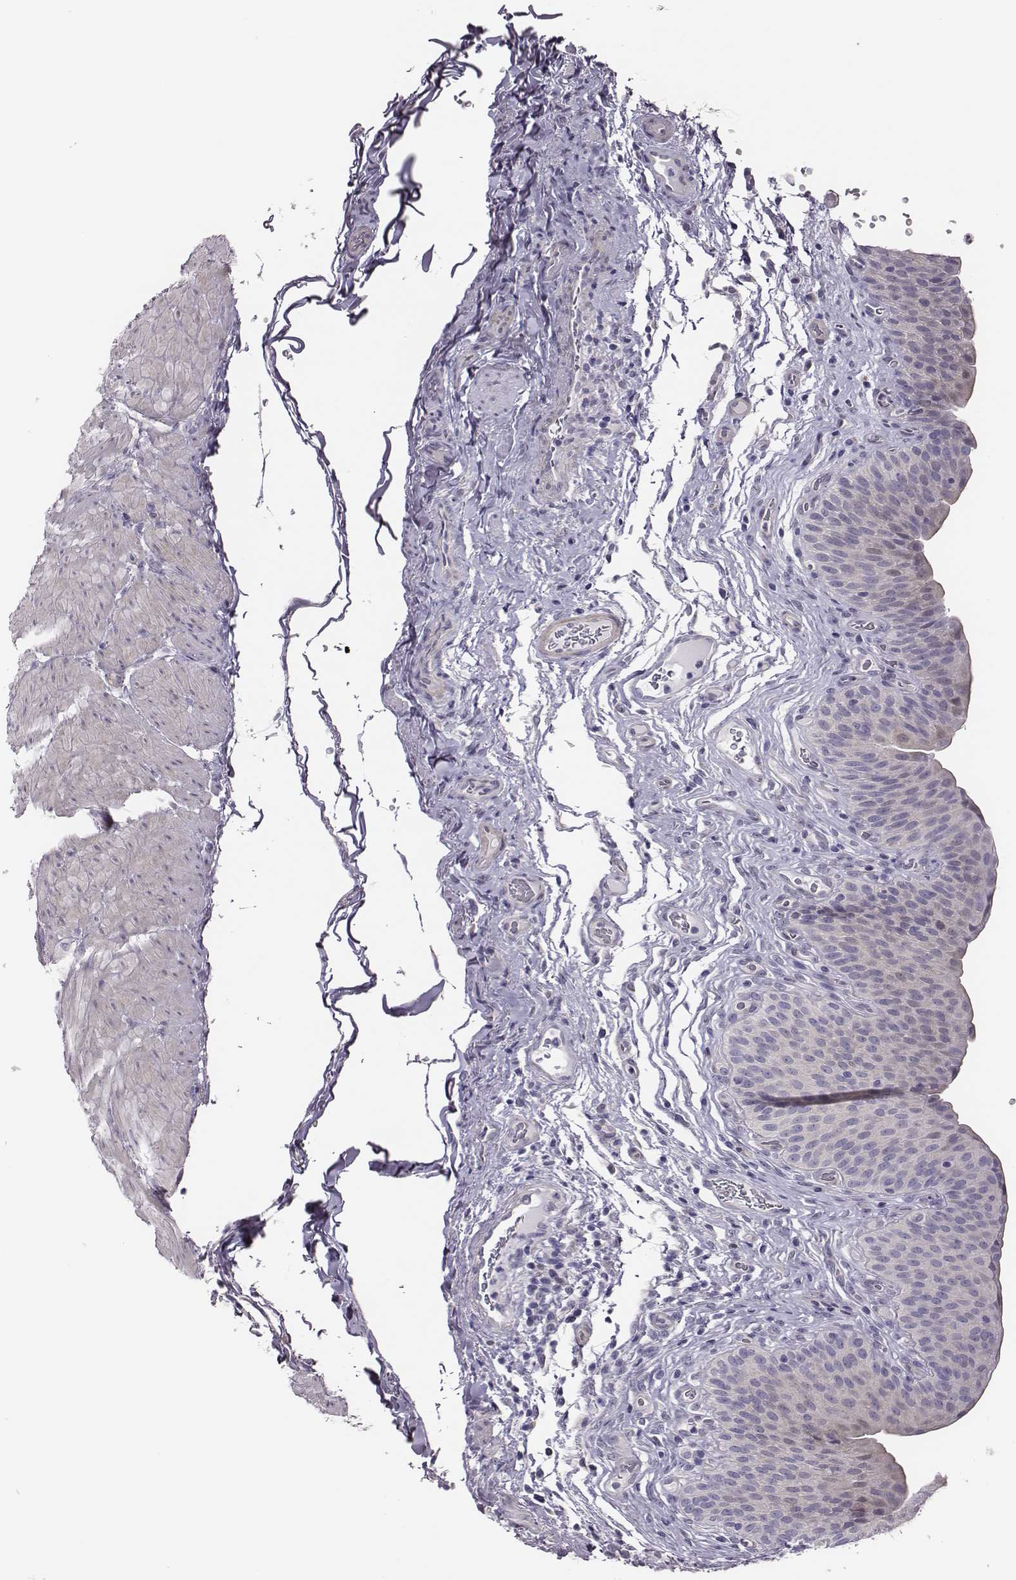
{"staining": {"intensity": "negative", "quantity": "none", "location": "none"}, "tissue": "urinary bladder", "cell_type": "Urothelial cells", "image_type": "normal", "snomed": [{"axis": "morphology", "description": "Normal tissue, NOS"}, {"axis": "topography", "description": "Urinary bladder"}], "caption": "Immunohistochemical staining of unremarkable urinary bladder shows no significant expression in urothelial cells. Nuclei are stained in blue.", "gene": "SCML2", "patient": {"sex": "male", "age": 66}}